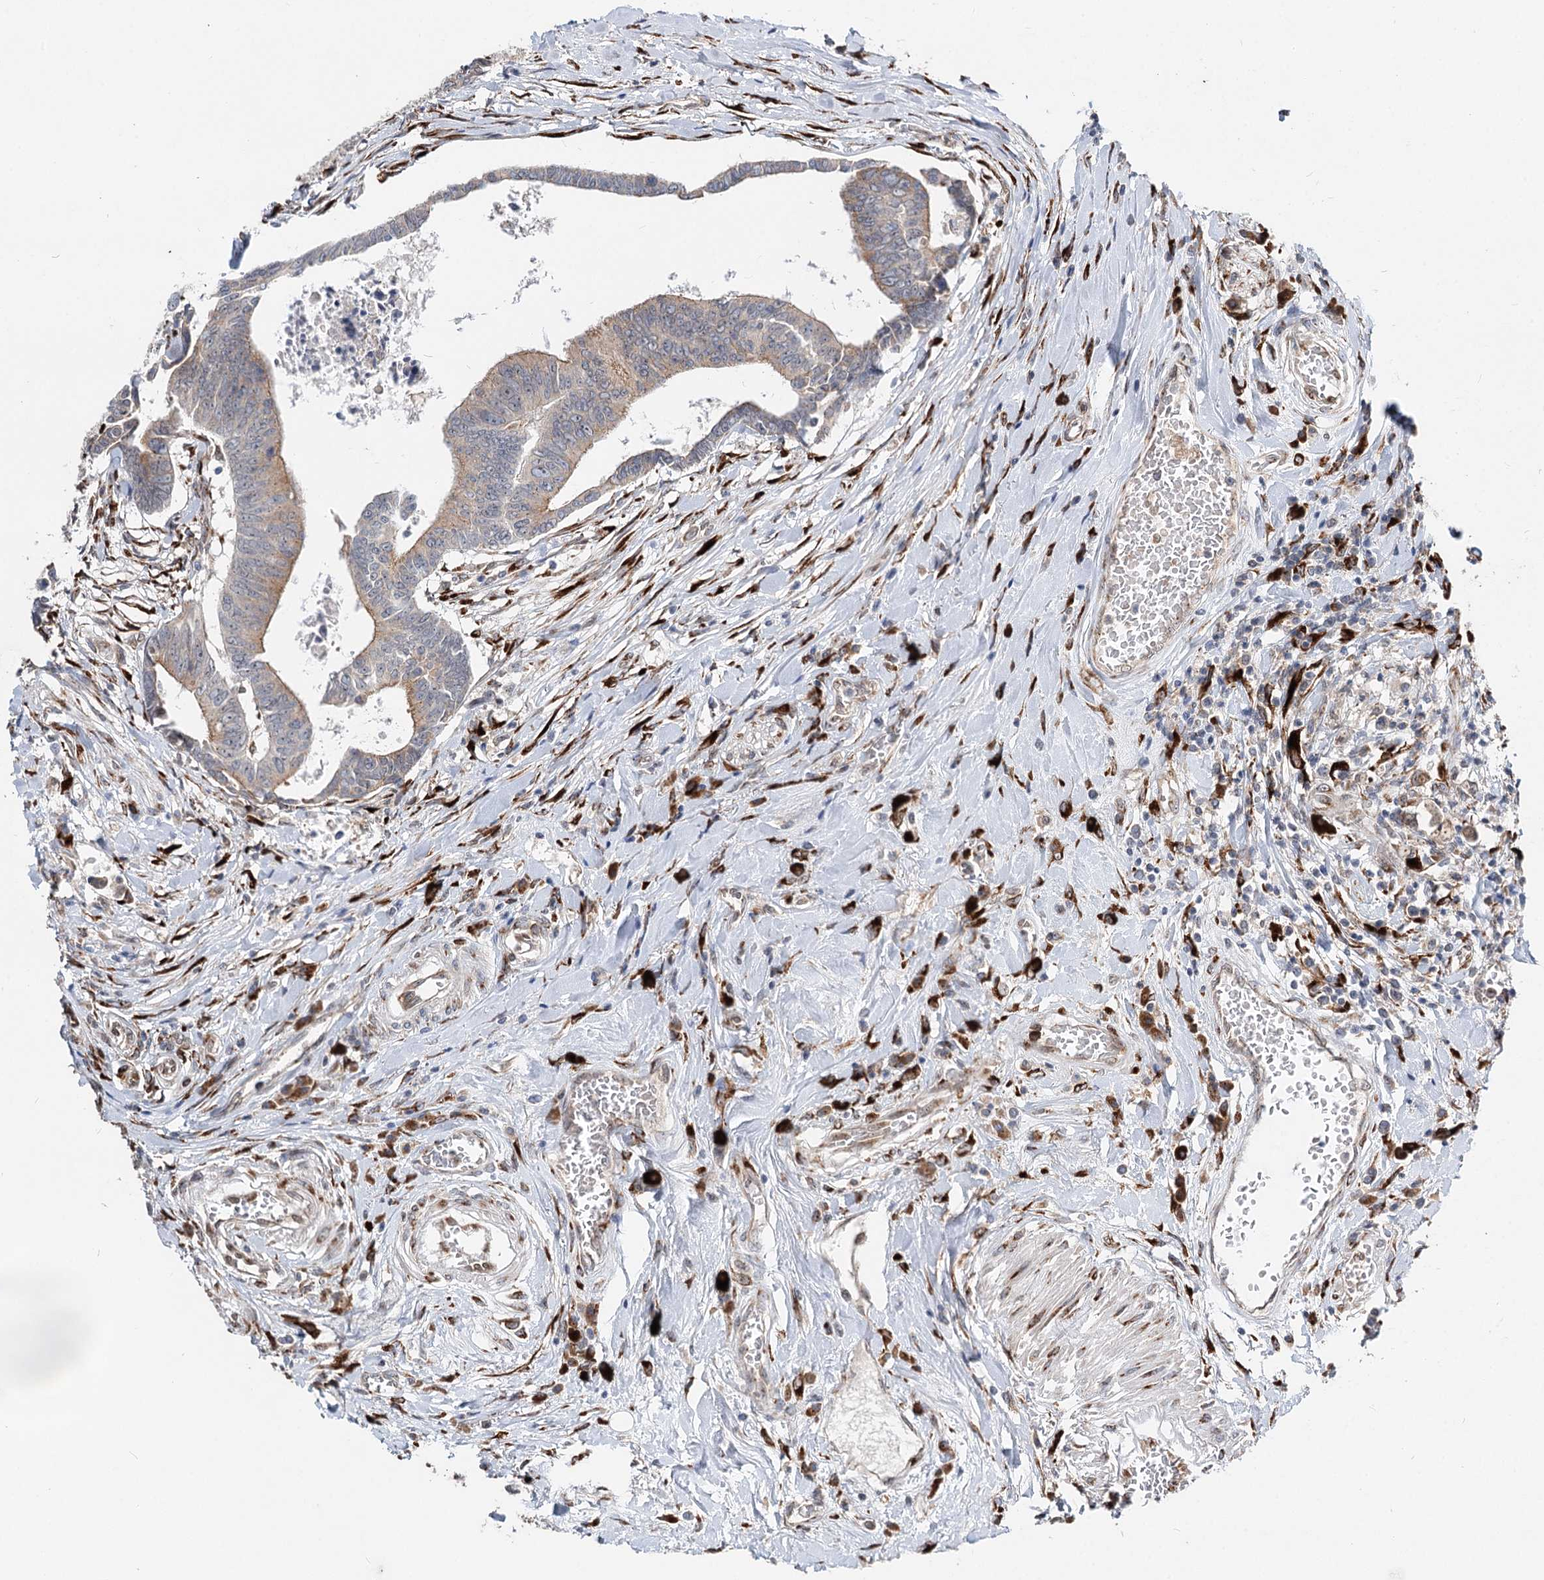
{"staining": {"intensity": "weak", "quantity": "25%-75%", "location": "cytoplasmic/membranous"}, "tissue": "colorectal cancer", "cell_type": "Tumor cells", "image_type": "cancer", "snomed": [{"axis": "morphology", "description": "Adenocarcinoma, NOS"}, {"axis": "topography", "description": "Rectum"}], "caption": "Human colorectal cancer (adenocarcinoma) stained with a protein marker shows weak staining in tumor cells.", "gene": "SPART", "patient": {"sex": "female", "age": 65}}